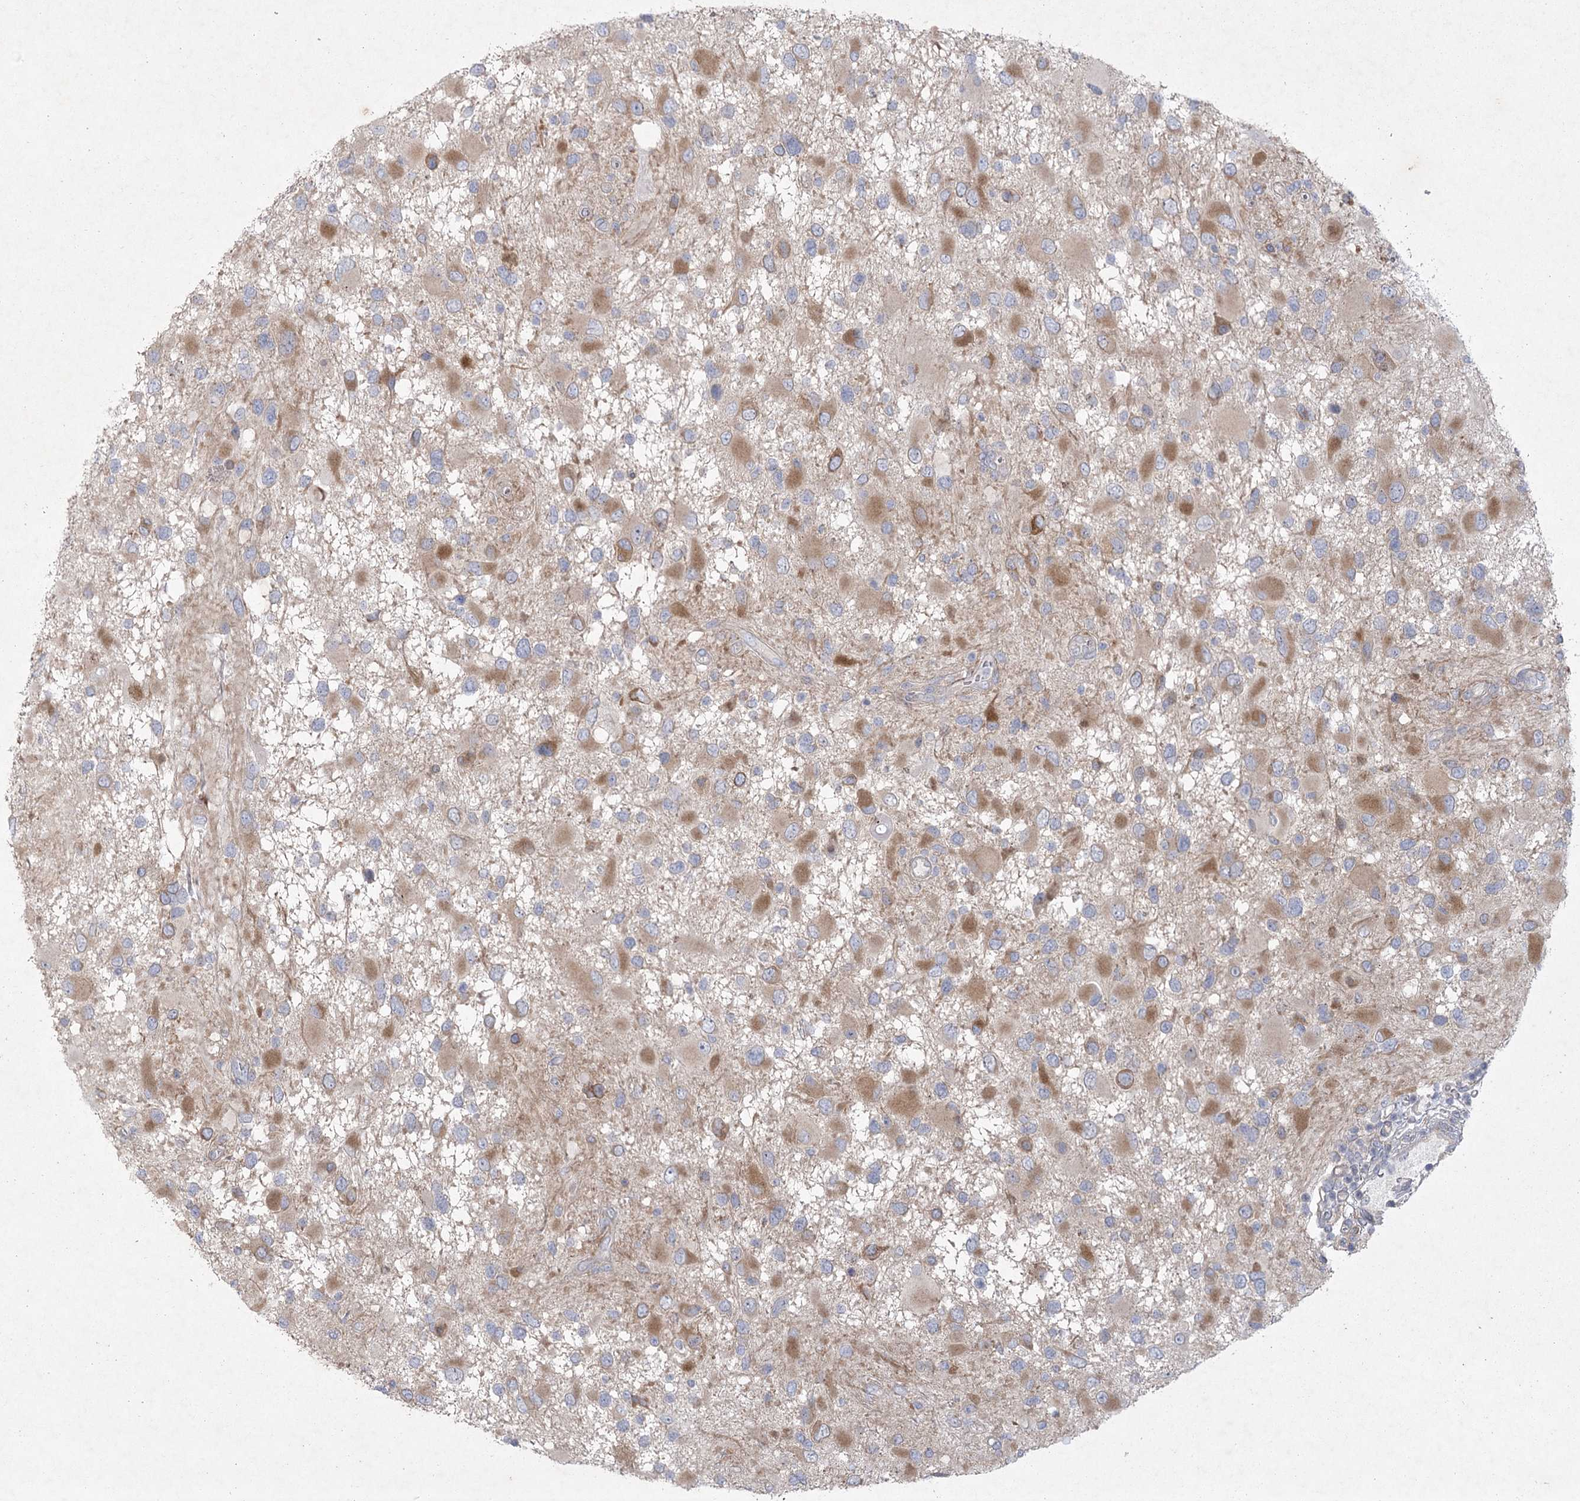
{"staining": {"intensity": "moderate", "quantity": ">75%", "location": "cytoplasmic/membranous"}, "tissue": "glioma", "cell_type": "Tumor cells", "image_type": "cancer", "snomed": [{"axis": "morphology", "description": "Glioma, malignant, High grade"}, {"axis": "topography", "description": "Brain"}], "caption": "IHC of human glioma displays medium levels of moderate cytoplasmic/membranous positivity in about >75% of tumor cells.", "gene": "FAM110C", "patient": {"sex": "male", "age": 53}}